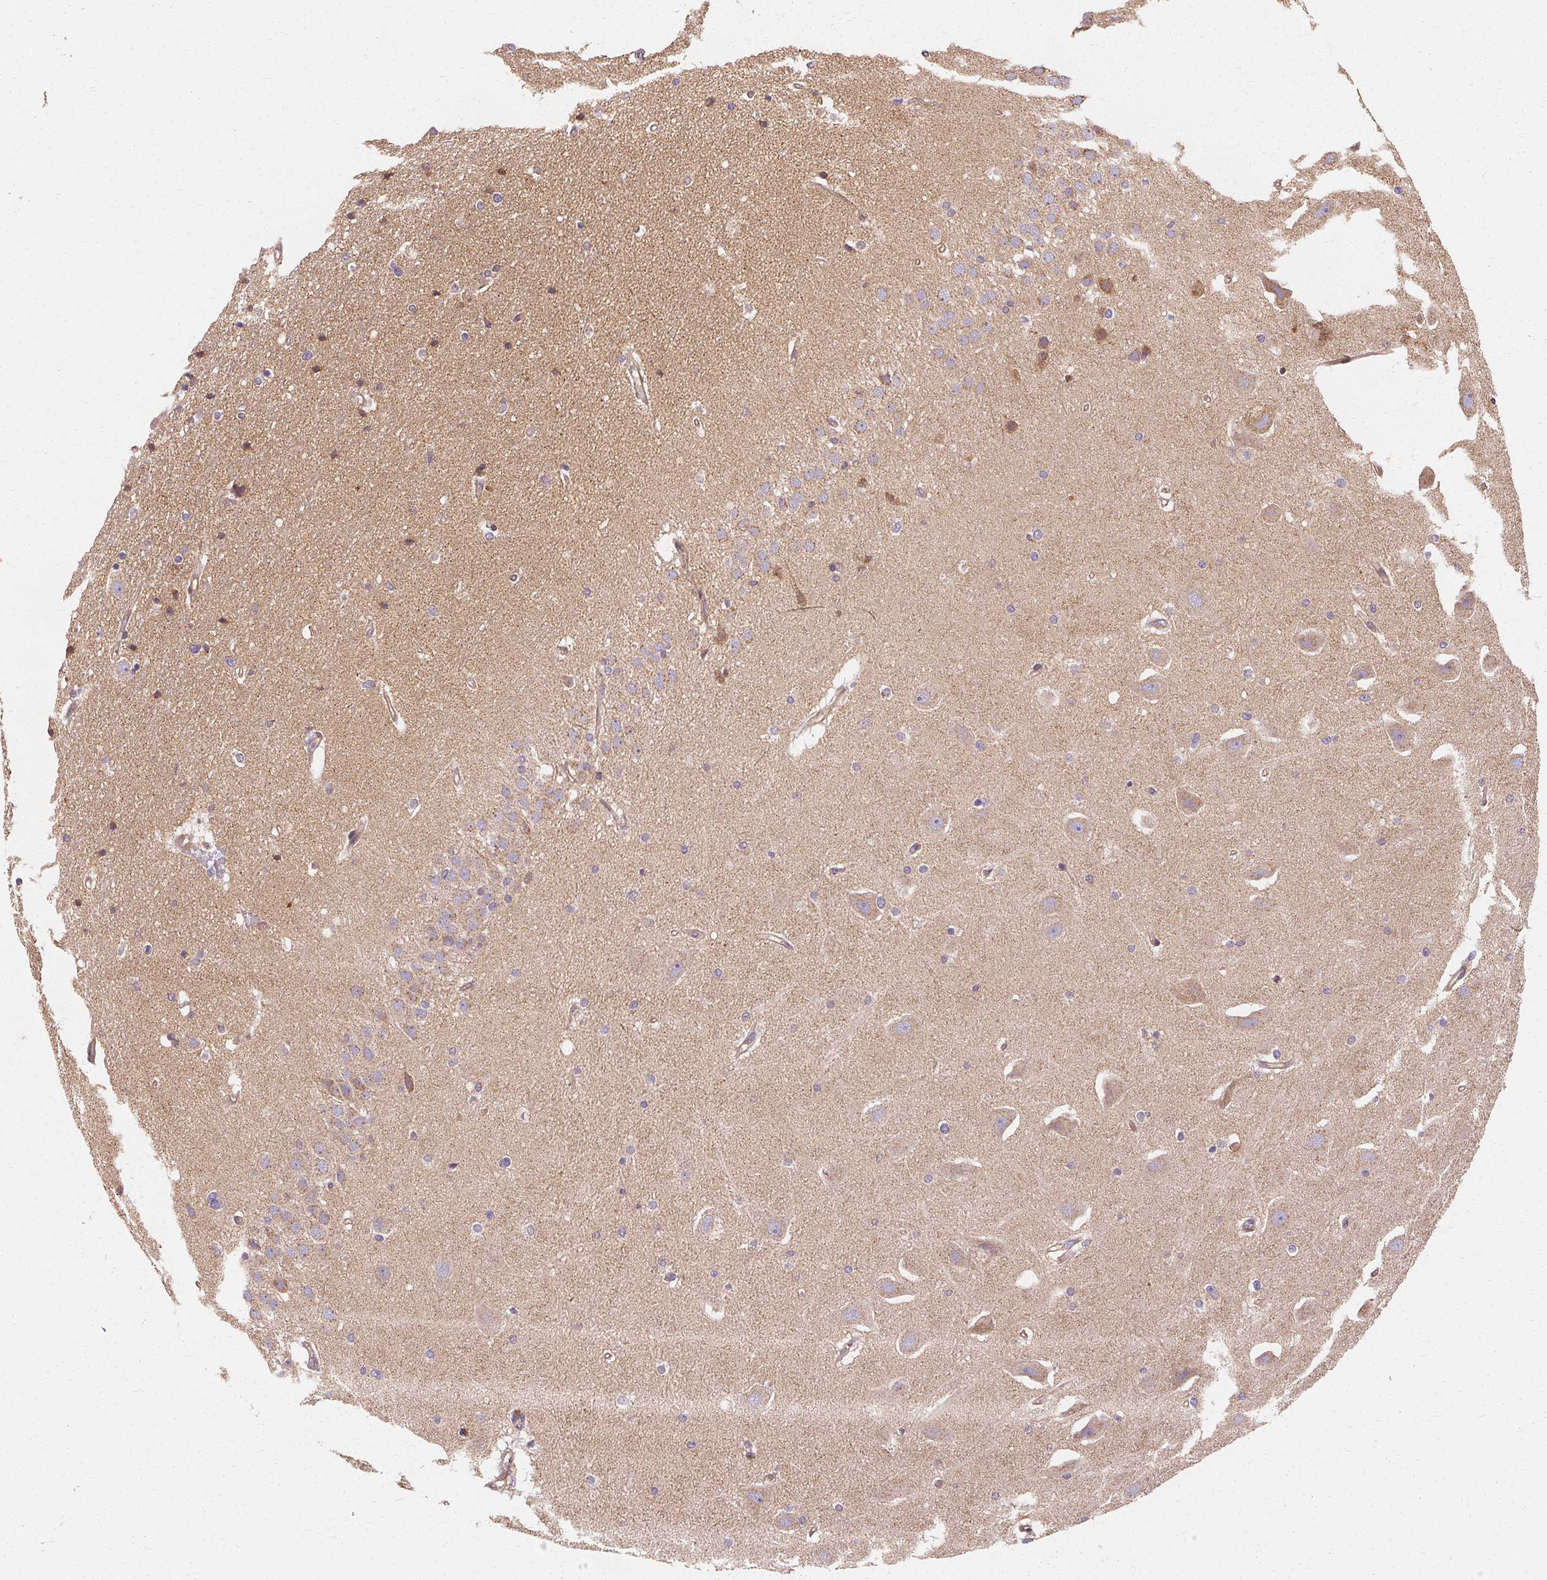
{"staining": {"intensity": "moderate", "quantity": "<25%", "location": "cytoplasmic/membranous"}, "tissue": "hippocampus", "cell_type": "Glial cells", "image_type": "normal", "snomed": [{"axis": "morphology", "description": "Normal tissue, NOS"}, {"axis": "topography", "description": "Hippocampus"}], "caption": "This is a photomicrograph of IHC staining of normal hippocampus, which shows moderate positivity in the cytoplasmic/membranous of glial cells.", "gene": "APLP1", "patient": {"sex": "male", "age": 63}}